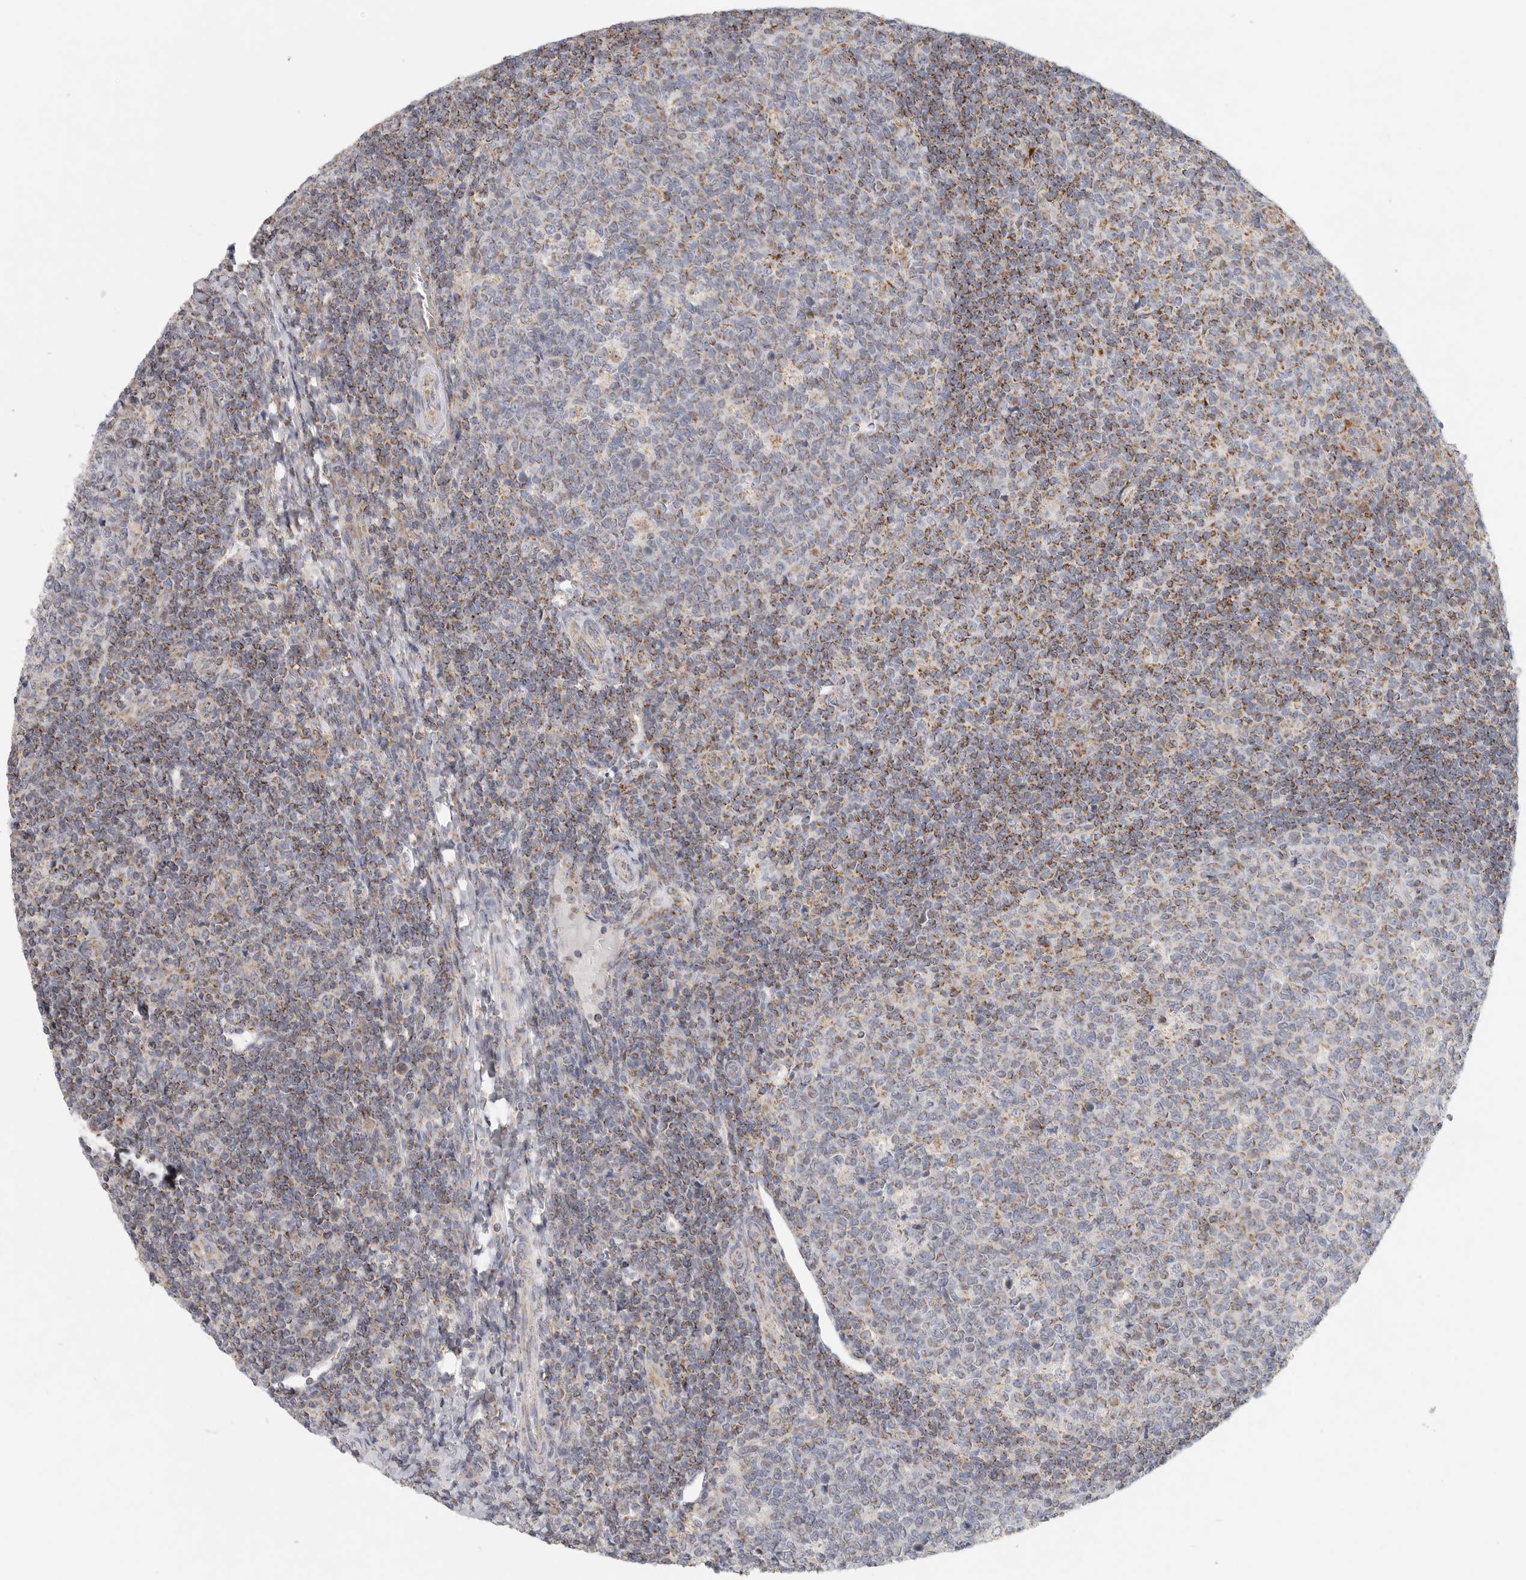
{"staining": {"intensity": "moderate", "quantity": ">75%", "location": "cytoplasmic/membranous"}, "tissue": "tonsil", "cell_type": "Germinal center cells", "image_type": "normal", "snomed": [{"axis": "morphology", "description": "Normal tissue, NOS"}, {"axis": "topography", "description": "Tonsil"}], "caption": "Tonsil stained with DAB IHC exhibits medium levels of moderate cytoplasmic/membranous staining in about >75% of germinal center cells.", "gene": "SLC25A26", "patient": {"sex": "female", "age": 19}}